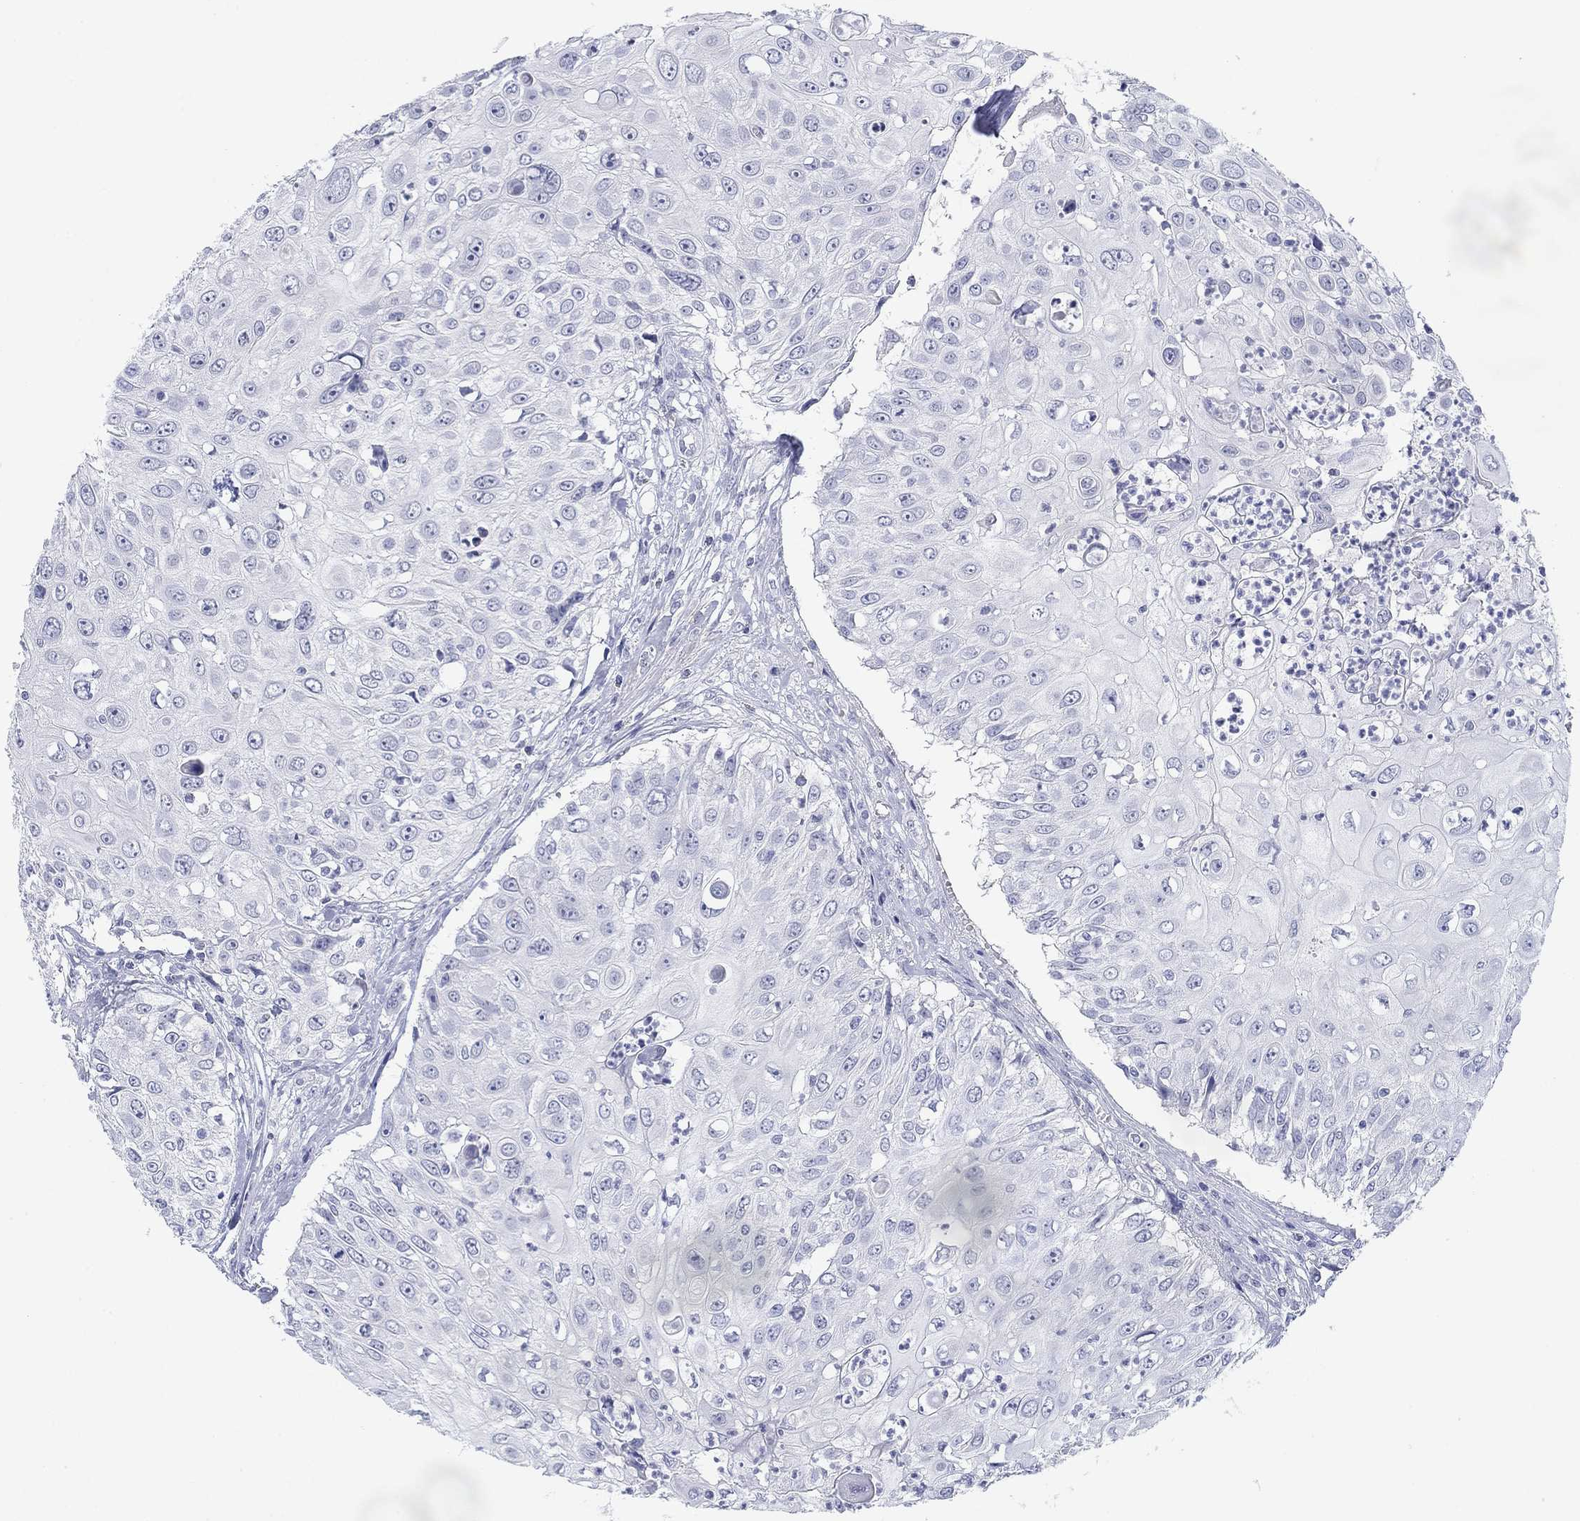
{"staining": {"intensity": "negative", "quantity": "none", "location": "none"}, "tissue": "urothelial cancer", "cell_type": "Tumor cells", "image_type": "cancer", "snomed": [{"axis": "morphology", "description": "Urothelial carcinoma, High grade"}, {"axis": "topography", "description": "Urinary bladder"}], "caption": "Tumor cells are negative for brown protein staining in high-grade urothelial carcinoma.", "gene": "PDYN", "patient": {"sex": "female", "age": 79}}